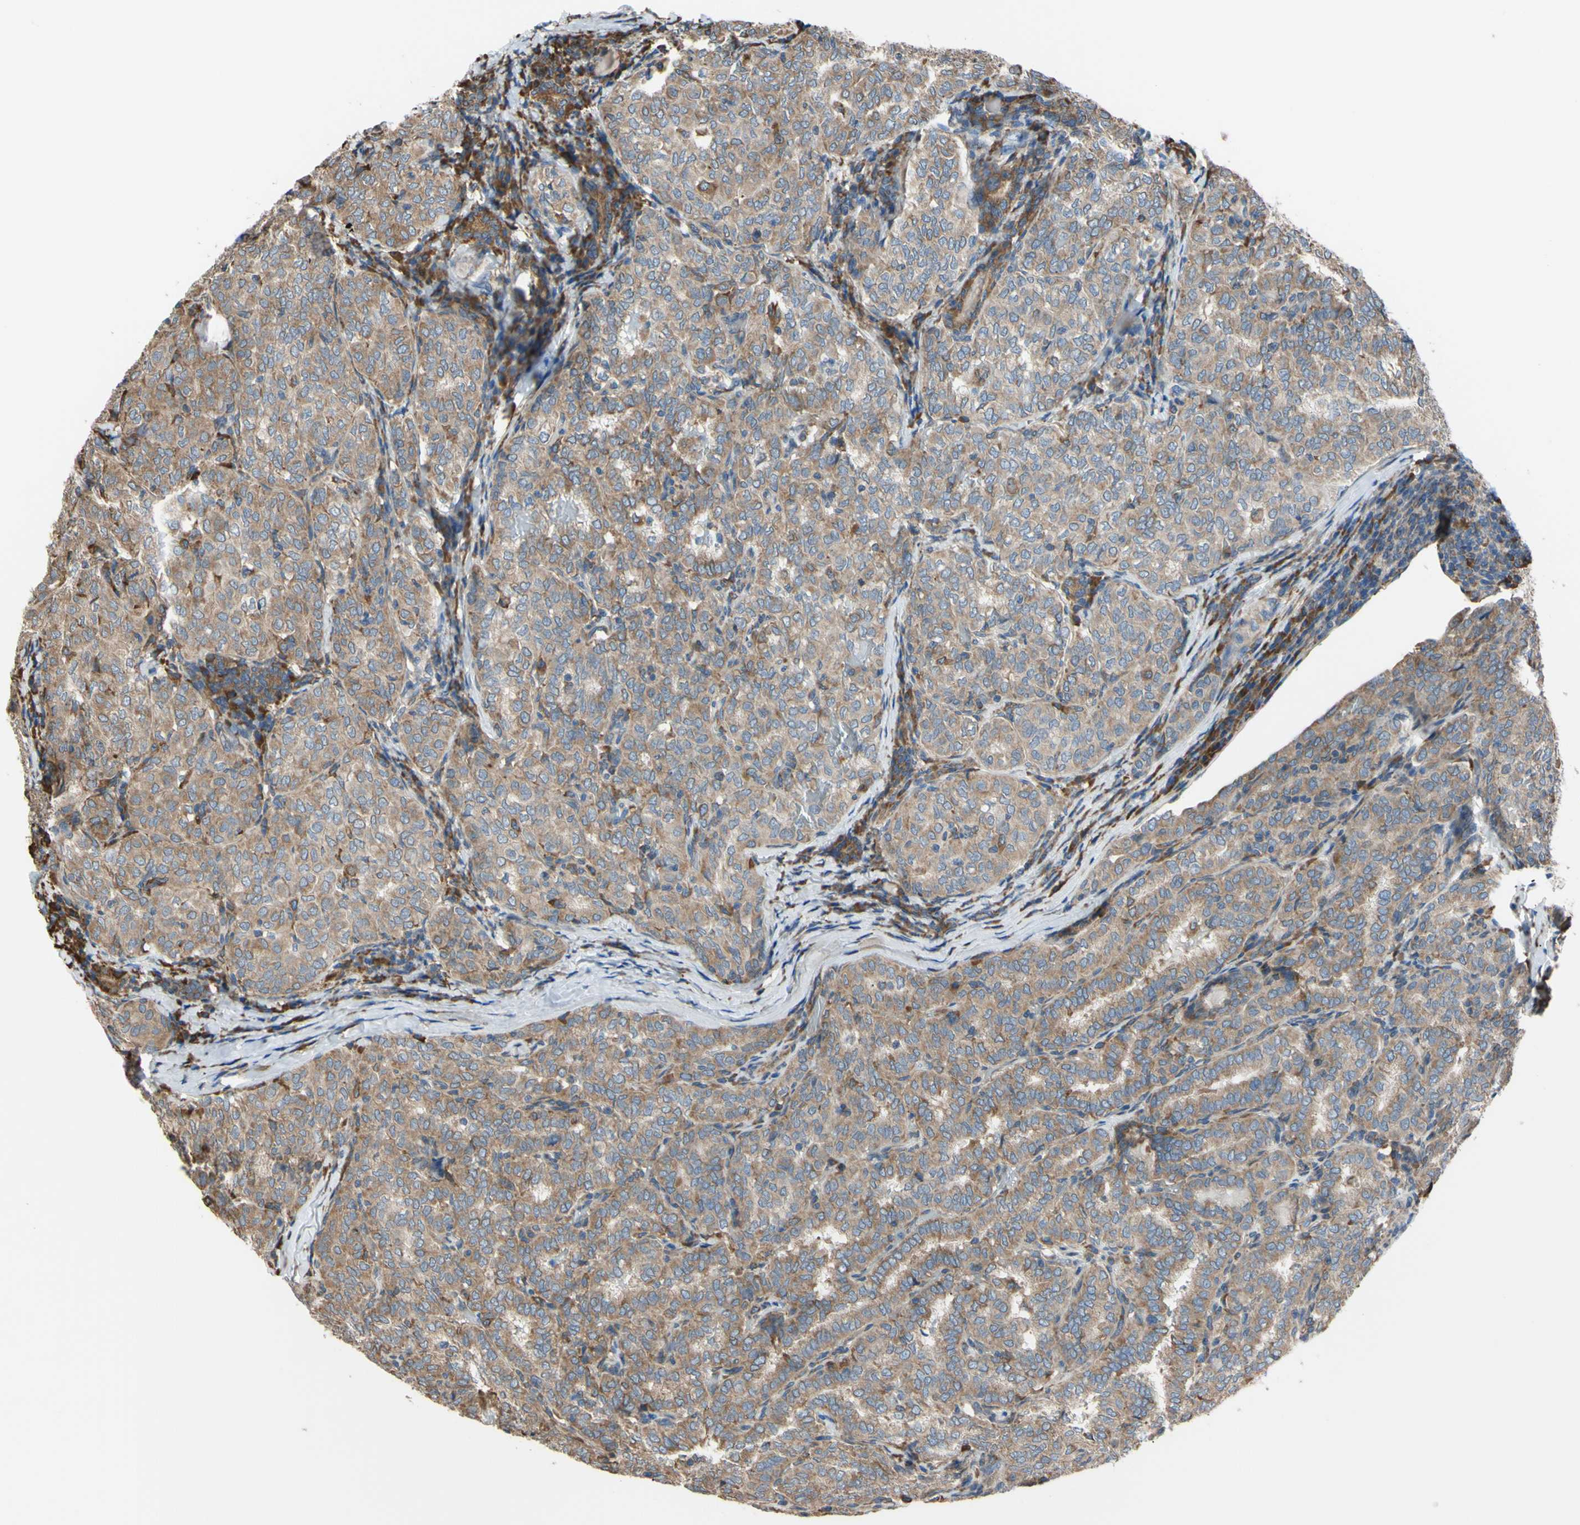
{"staining": {"intensity": "moderate", "quantity": ">75%", "location": "cytoplasmic/membranous"}, "tissue": "thyroid cancer", "cell_type": "Tumor cells", "image_type": "cancer", "snomed": [{"axis": "morphology", "description": "Normal tissue, NOS"}, {"axis": "morphology", "description": "Papillary adenocarcinoma, NOS"}, {"axis": "topography", "description": "Thyroid gland"}], "caption": "About >75% of tumor cells in human thyroid papillary adenocarcinoma display moderate cytoplasmic/membranous protein expression as visualized by brown immunohistochemical staining.", "gene": "BMF", "patient": {"sex": "female", "age": 30}}